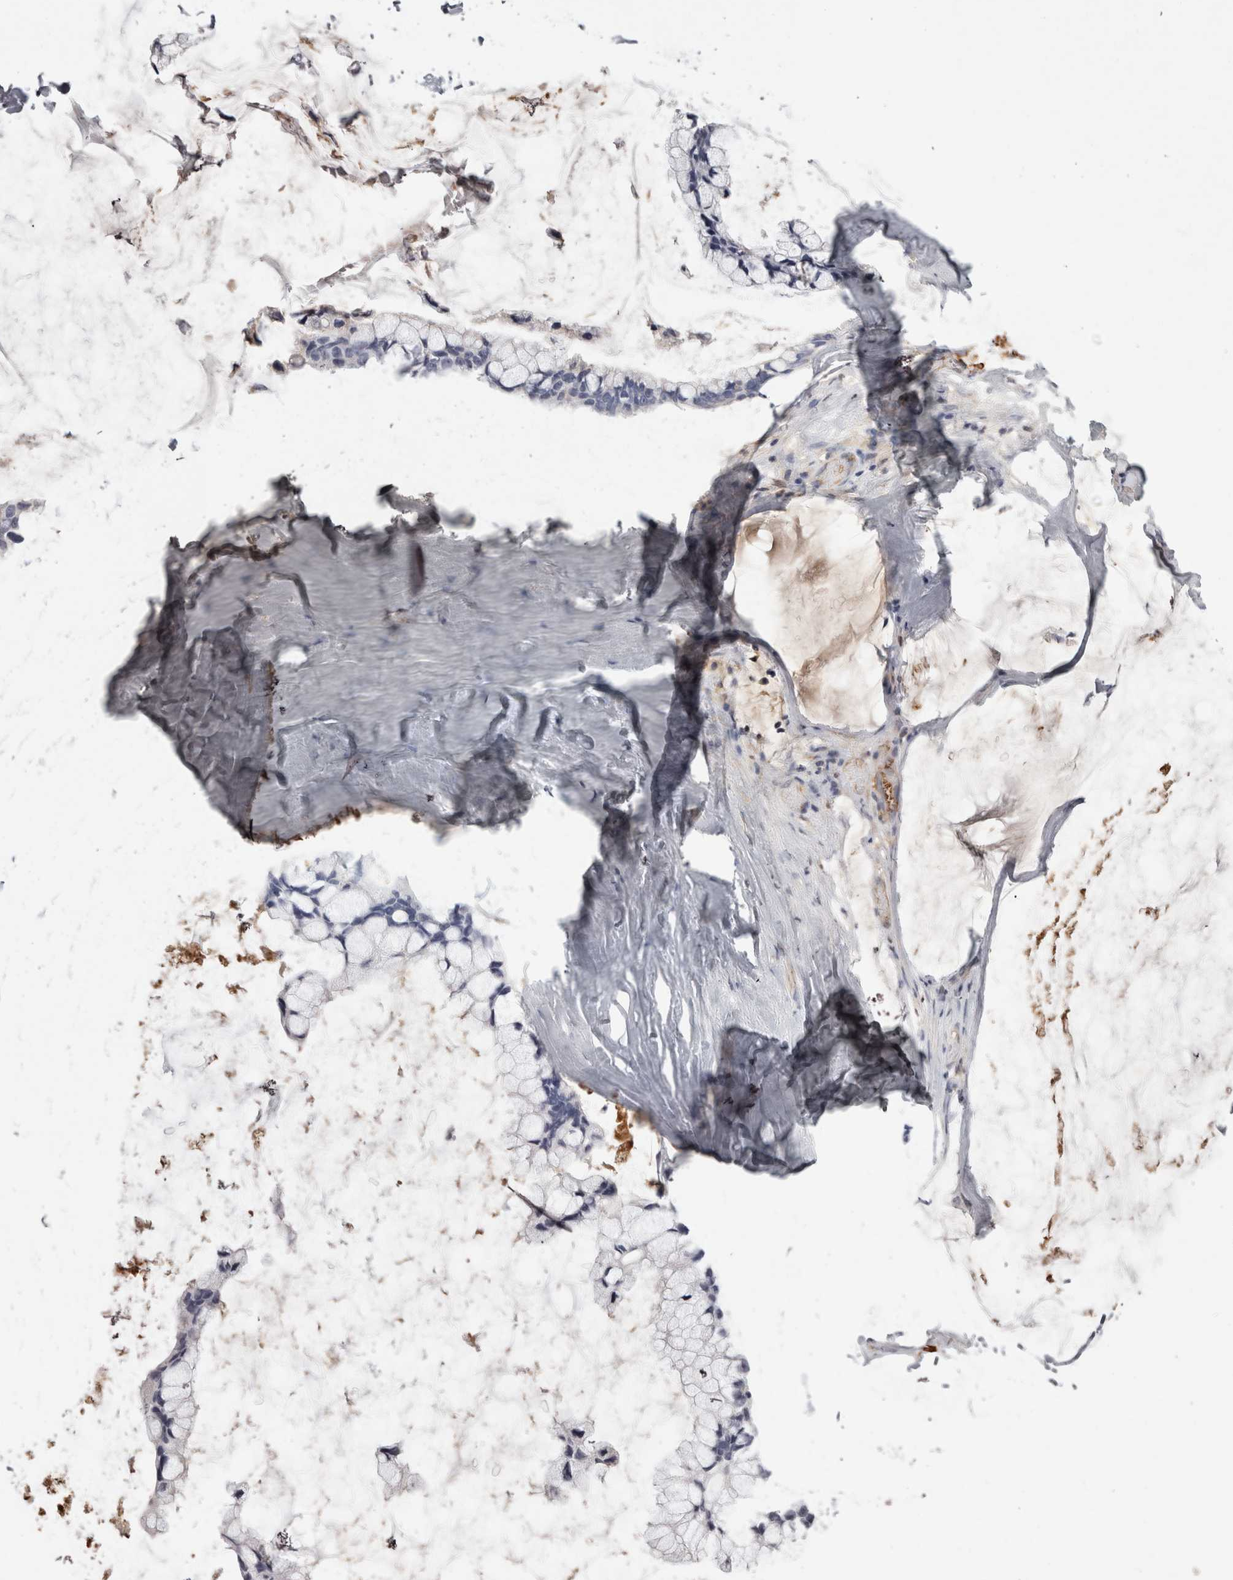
{"staining": {"intensity": "negative", "quantity": "none", "location": "none"}, "tissue": "ovarian cancer", "cell_type": "Tumor cells", "image_type": "cancer", "snomed": [{"axis": "morphology", "description": "Cystadenocarcinoma, mucinous, NOS"}, {"axis": "topography", "description": "Ovary"}], "caption": "Immunohistochemistry (IHC) photomicrograph of neoplastic tissue: human ovarian mucinous cystadenocarcinoma stained with DAB reveals no significant protein positivity in tumor cells. (Stains: DAB immunohistochemistry with hematoxylin counter stain, Microscopy: brightfield microscopy at high magnification).", "gene": "SAA4", "patient": {"sex": "female", "age": 39}}